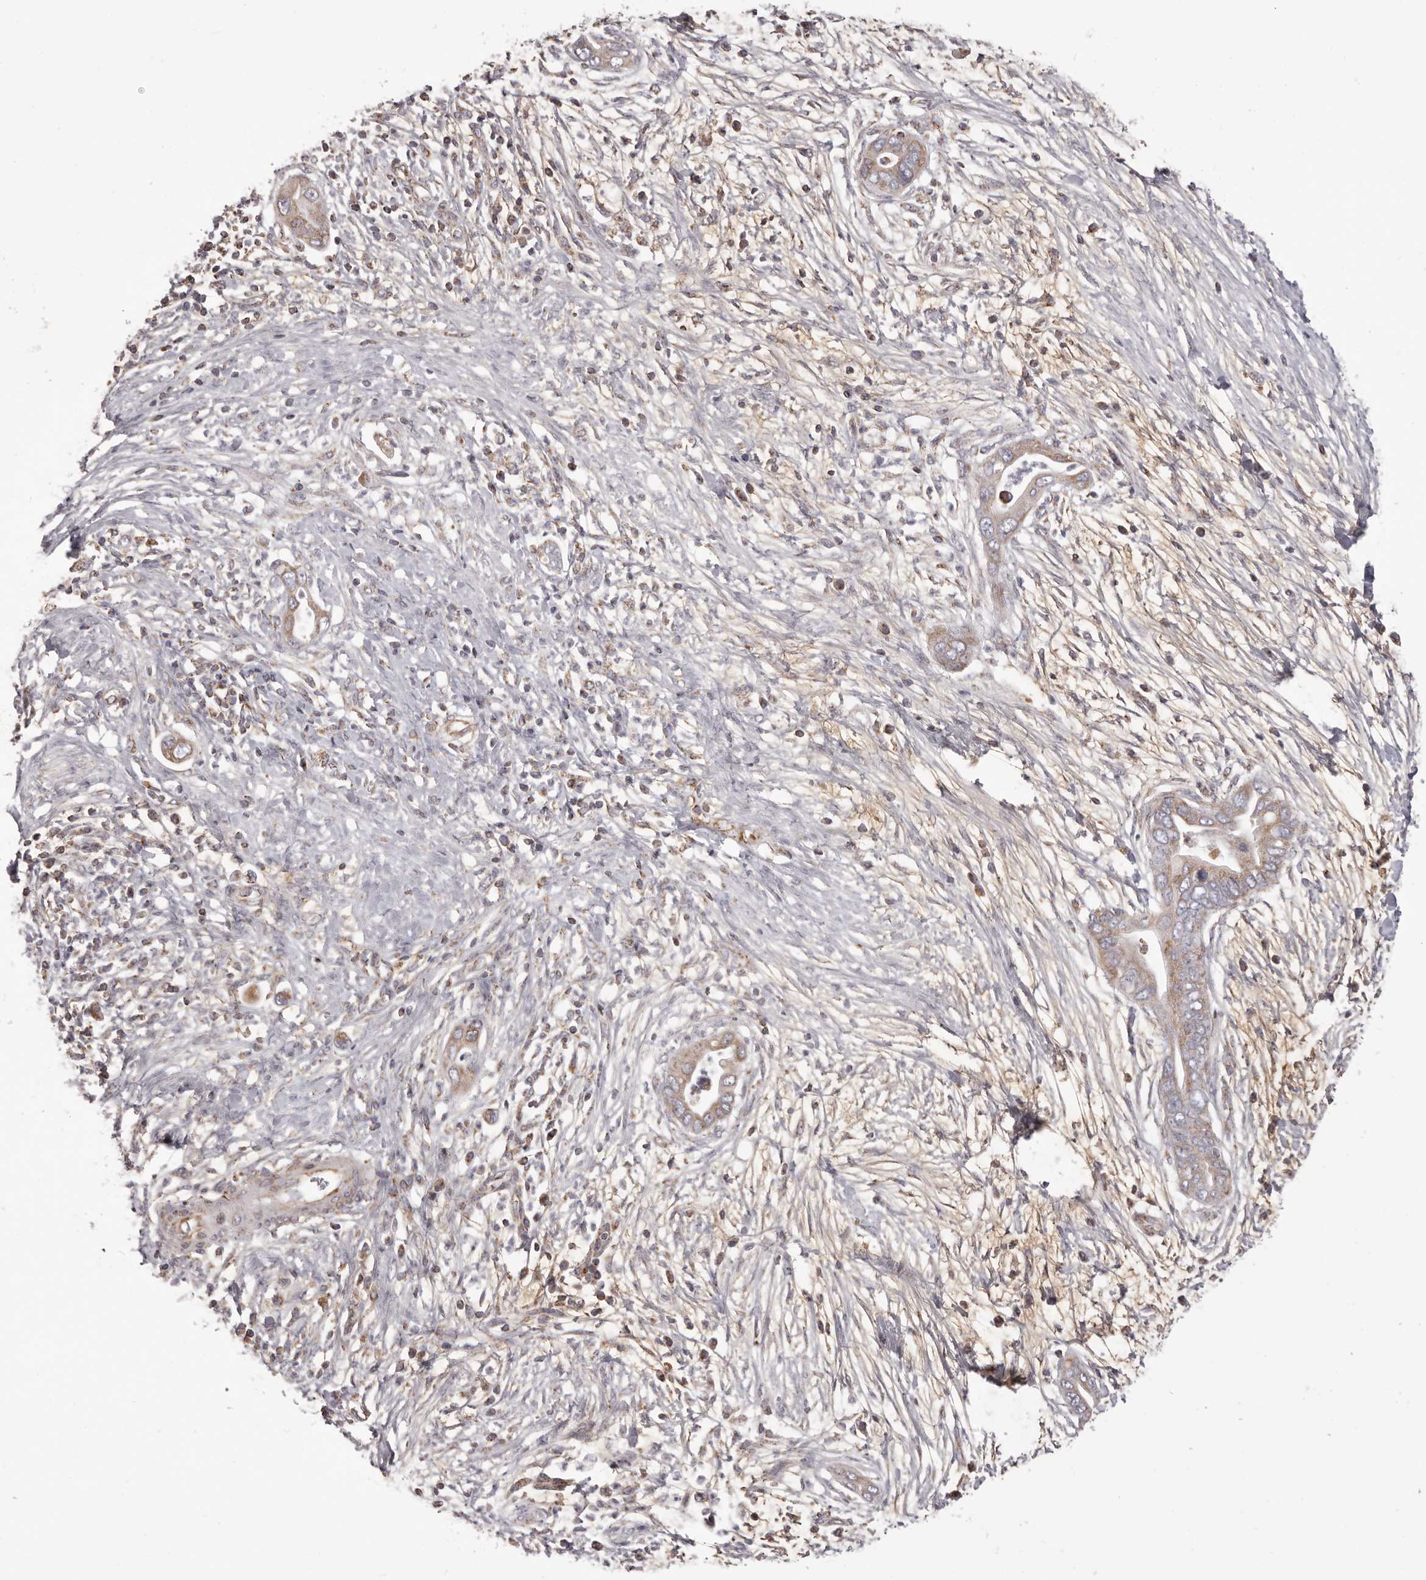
{"staining": {"intensity": "weak", "quantity": "<25%", "location": "cytoplasmic/membranous"}, "tissue": "pancreatic cancer", "cell_type": "Tumor cells", "image_type": "cancer", "snomed": [{"axis": "morphology", "description": "Adenocarcinoma, NOS"}, {"axis": "topography", "description": "Pancreas"}], "caption": "Protein analysis of pancreatic cancer (adenocarcinoma) shows no significant expression in tumor cells.", "gene": "CHRM2", "patient": {"sex": "male", "age": 75}}